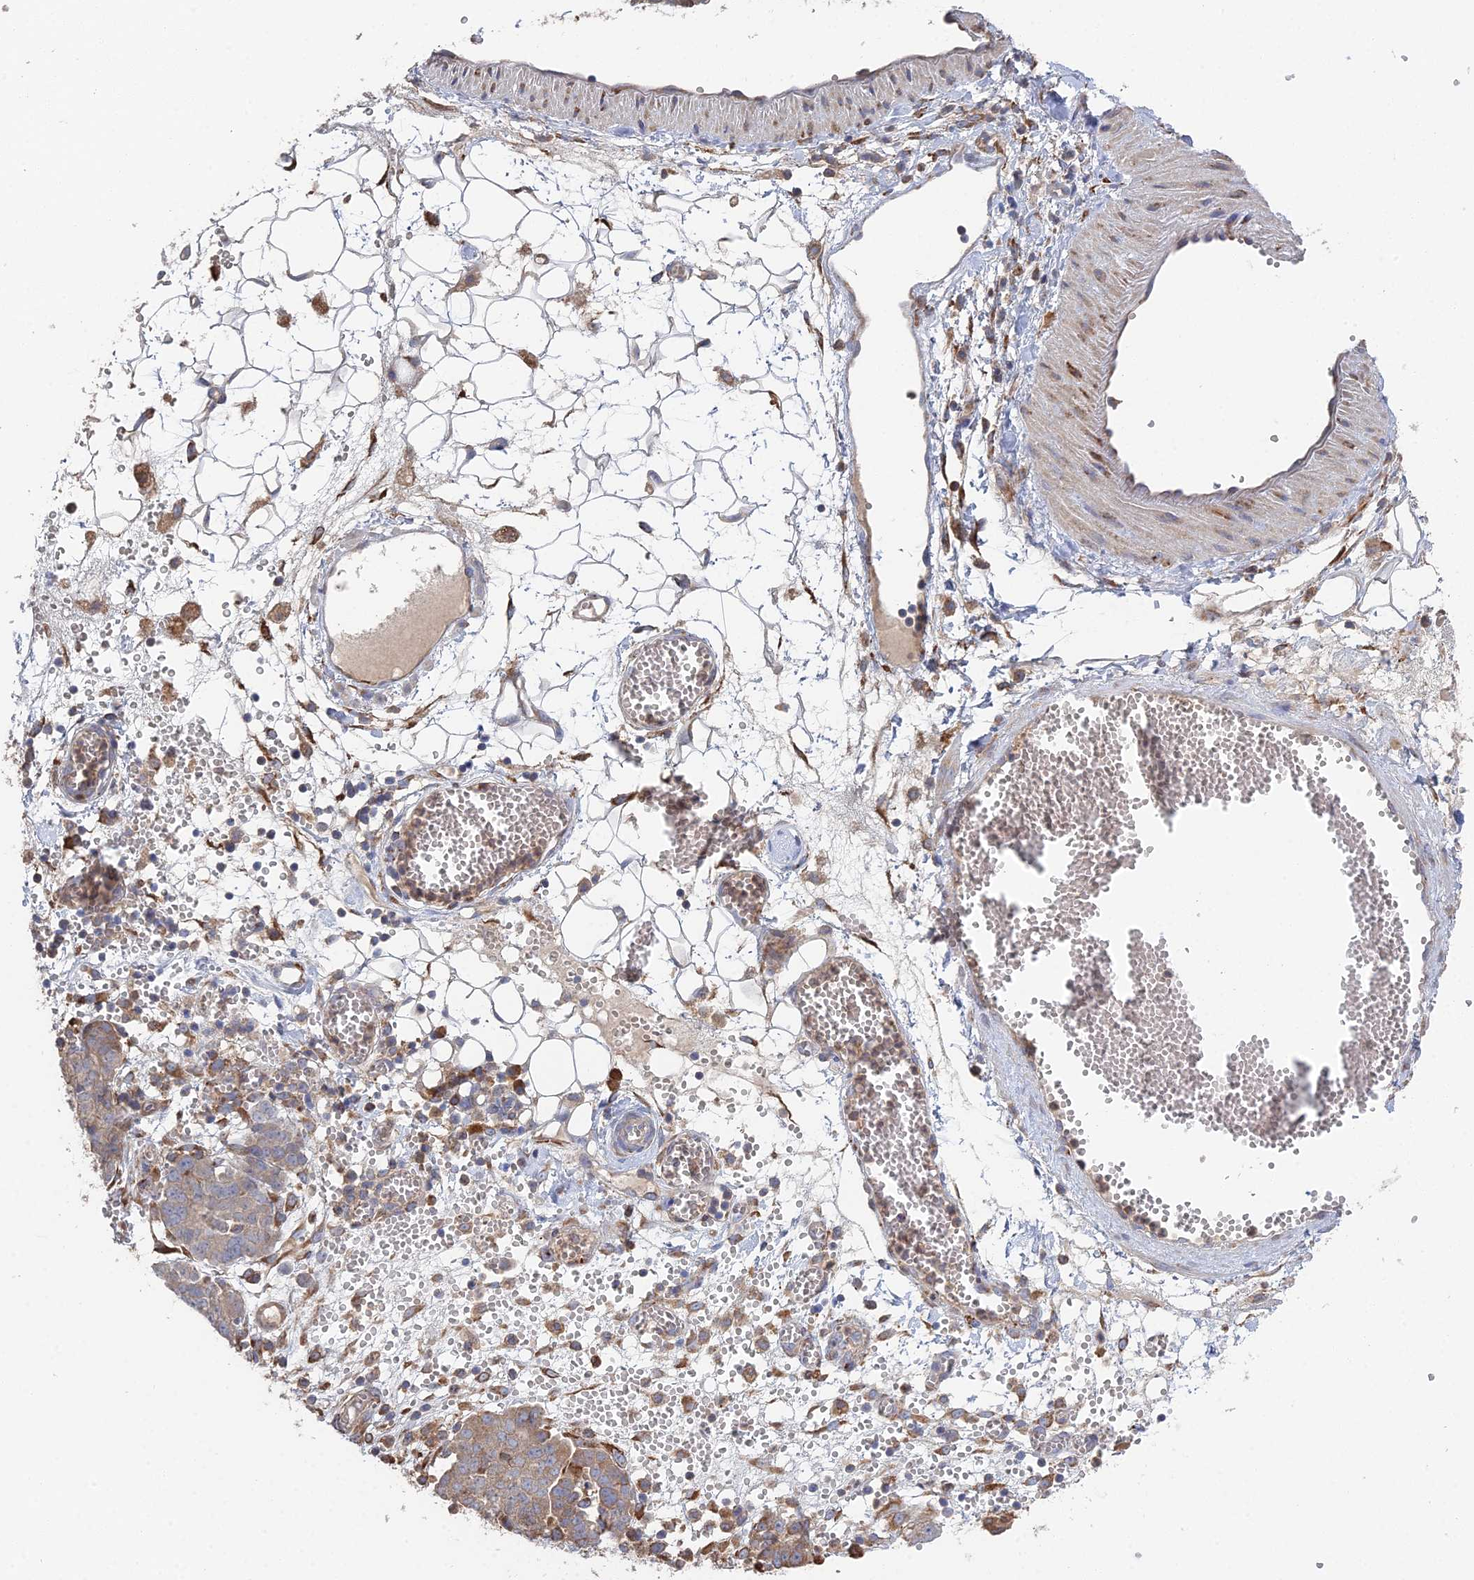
{"staining": {"intensity": "weak", "quantity": "<25%", "location": "cytoplasmic/membranous"}, "tissue": "ovarian cancer", "cell_type": "Tumor cells", "image_type": "cancer", "snomed": [{"axis": "morphology", "description": "Cystadenocarcinoma, serous, NOS"}, {"axis": "topography", "description": "Soft tissue"}, {"axis": "topography", "description": "Ovary"}], "caption": "This is an immunohistochemistry image of ovarian cancer. There is no expression in tumor cells.", "gene": "TRAPPC6A", "patient": {"sex": "female", "age": 57}}